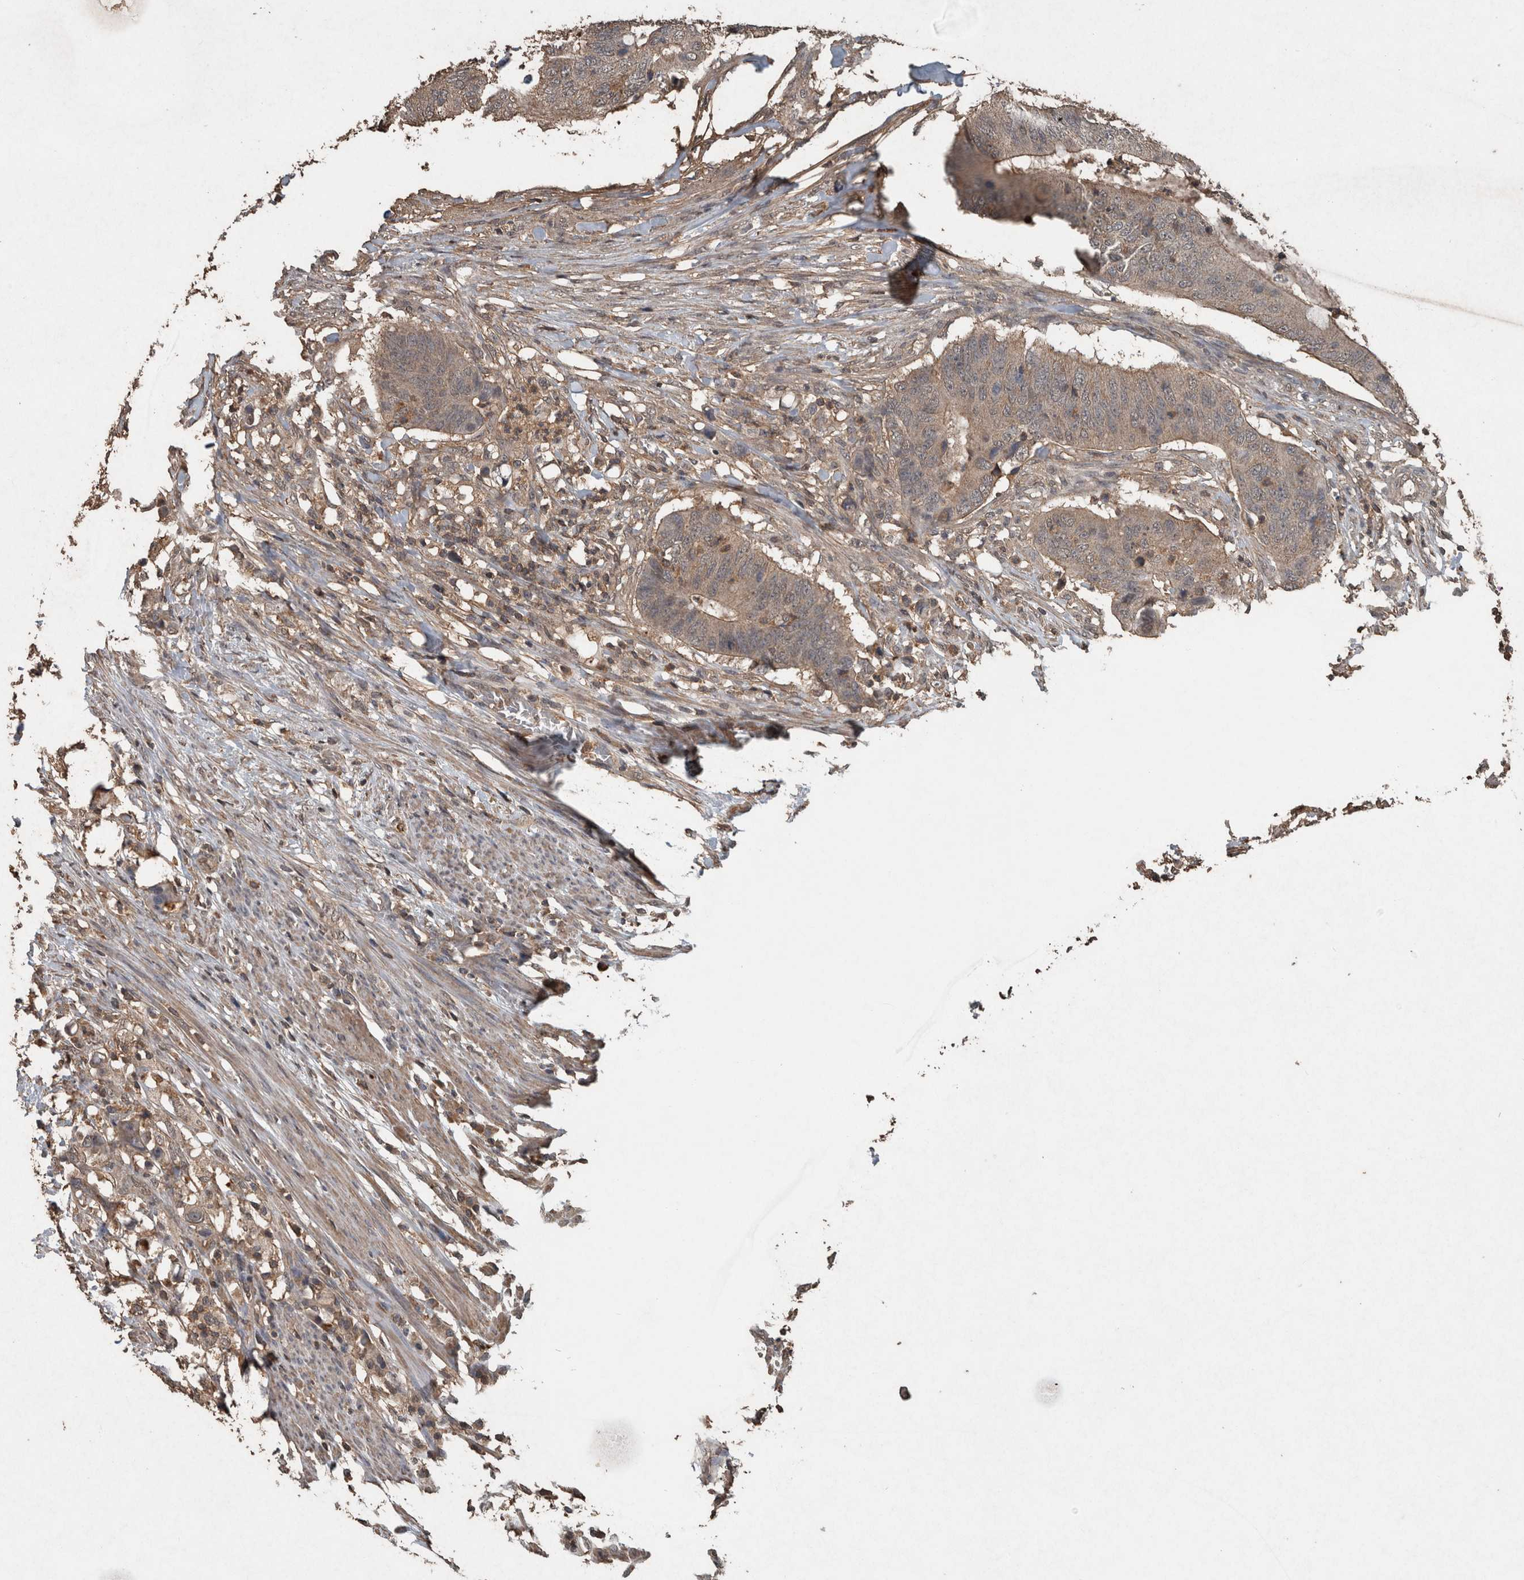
{"staining": {"intensity": "moderate", "quantity": ">75%", "location": "cytoplasmic/membranous"}, "tissue": "colorectal cancer", "cell_type": "Tumor cells", "image_type": "cancer", "snomed": [{"axis": "morphology", "description": "Adenocarcinoma, NOS"}, {"axis": "topography", "description": "Colon"}], "caption": "About >75% of tumor cells in colorectal cancer display moderate cytoplasmic/membranous protein staining as visualized by brown immunohistochemical staining.", "gene": "FGFRL1", "patient": {"sex": "male", "age": 56}}